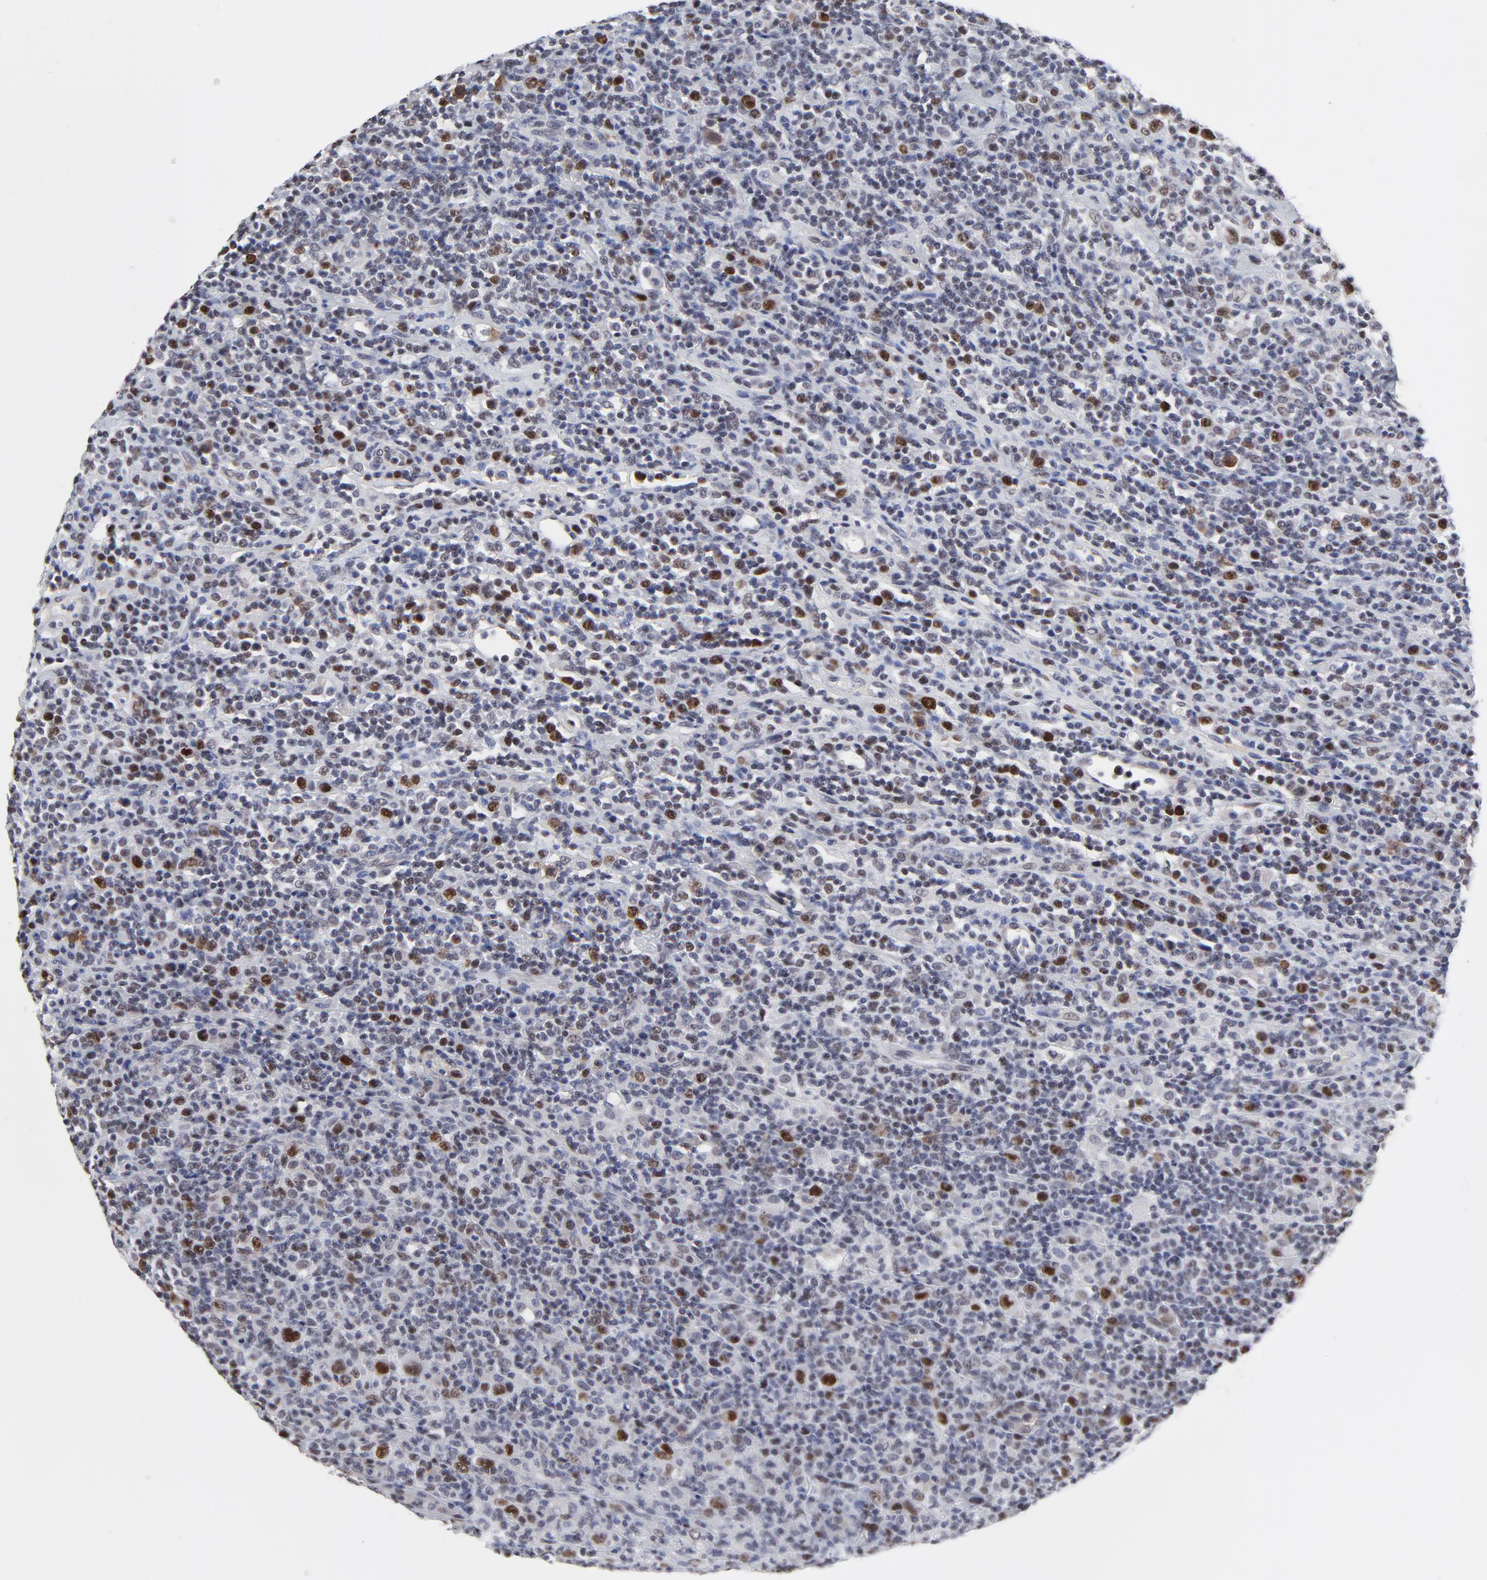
{"staining": {"intensity": "moderate", "quantity": "<25%", "location": "nuclear"}, "tissue": "lymphoma", "cell_type": "Tumor cells", "image_type": "cancer", "snomed": [{"axis": "morphology", "description": "Hodgkin's disease, NOS"}, {"axis": "topography", "description": "Lymph node"}], "caption": "Human Hodgkin's disease stained for a protein (brown) displays moderate nuclear positive positivity in approximately <25% of tumor cells.", "gene": "OGFOD1", "patient": {"sex": "male", "age": 65}}